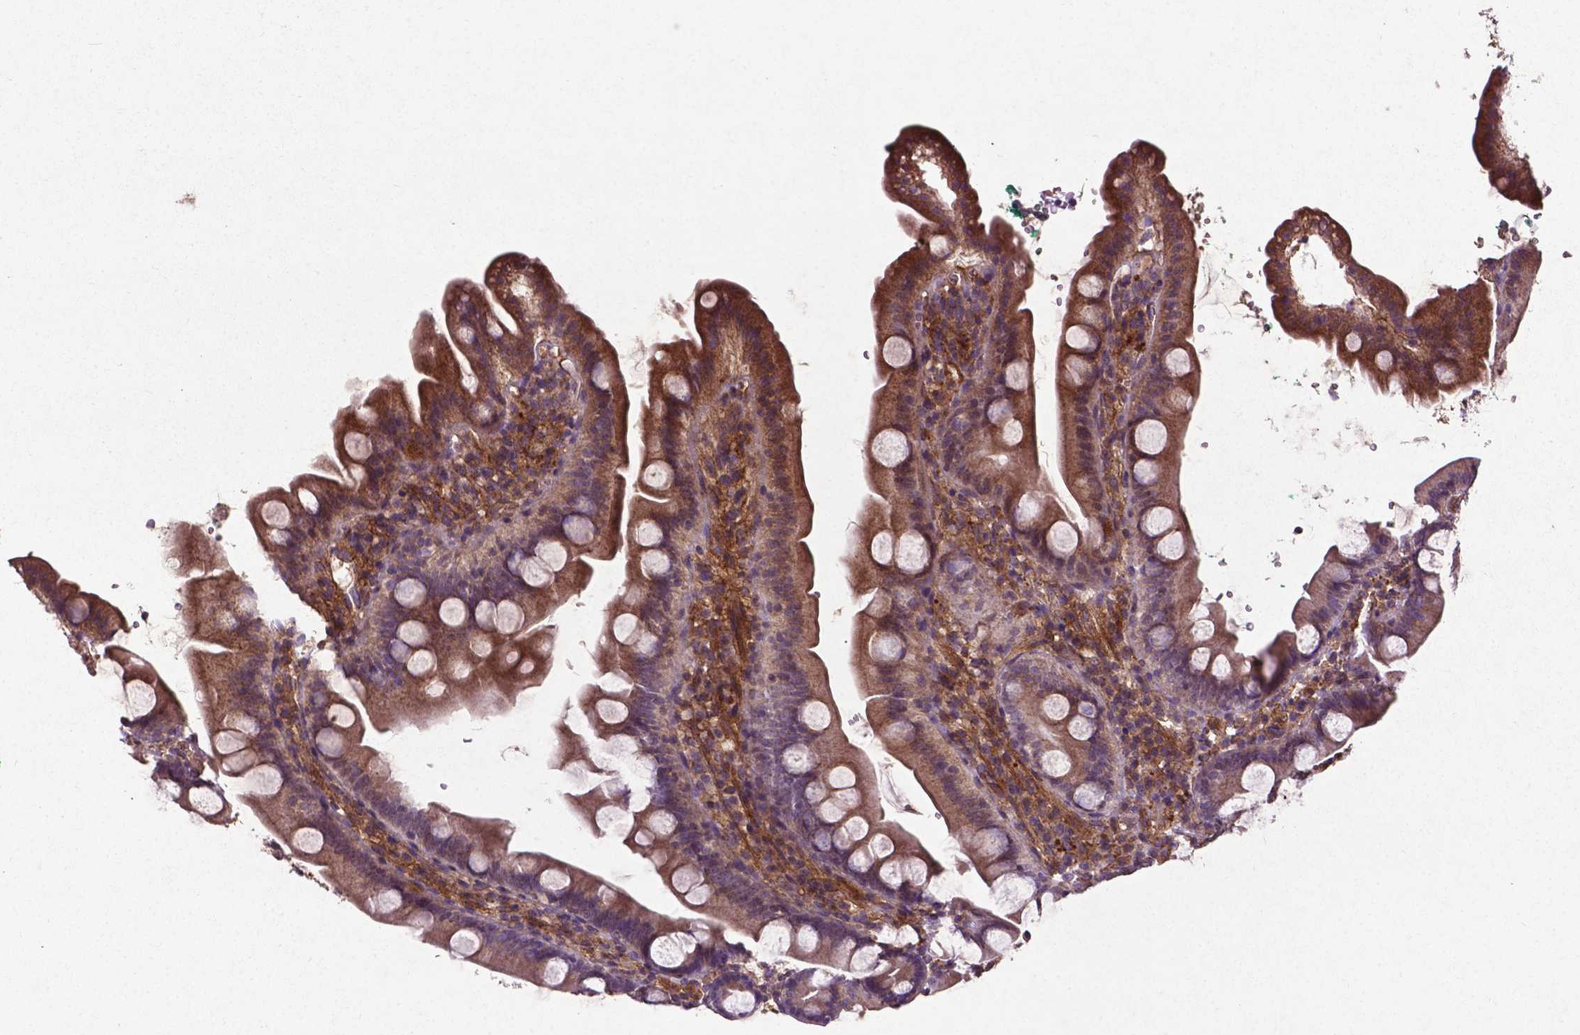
{"staining": {"intensity": "moderate", "quantity": "25%-75%", "location": "cytoplasmic/membranous"}, "tissue": "duodenum", "cell_type": "Glandular cells", "image_type": "normal", "snomed": [{"axis": "morphology", "description": "Normal tissue, NOS"}, {"axis": "topography", "description": "Duodenum"}], "caption": "Immunohistochemistry (IHC) of normal human duodenum exhibits medium levels of moderate cytoplasmic/membranous expression in approximately 25%-75% of glandular cells. The staining is performed using DAB brown chromogen to label protein expression. The nuclei are counter-stained blue using hematoxylin.", "gene": "RRAS", "patient": {"sex": "female", "age": 67}}